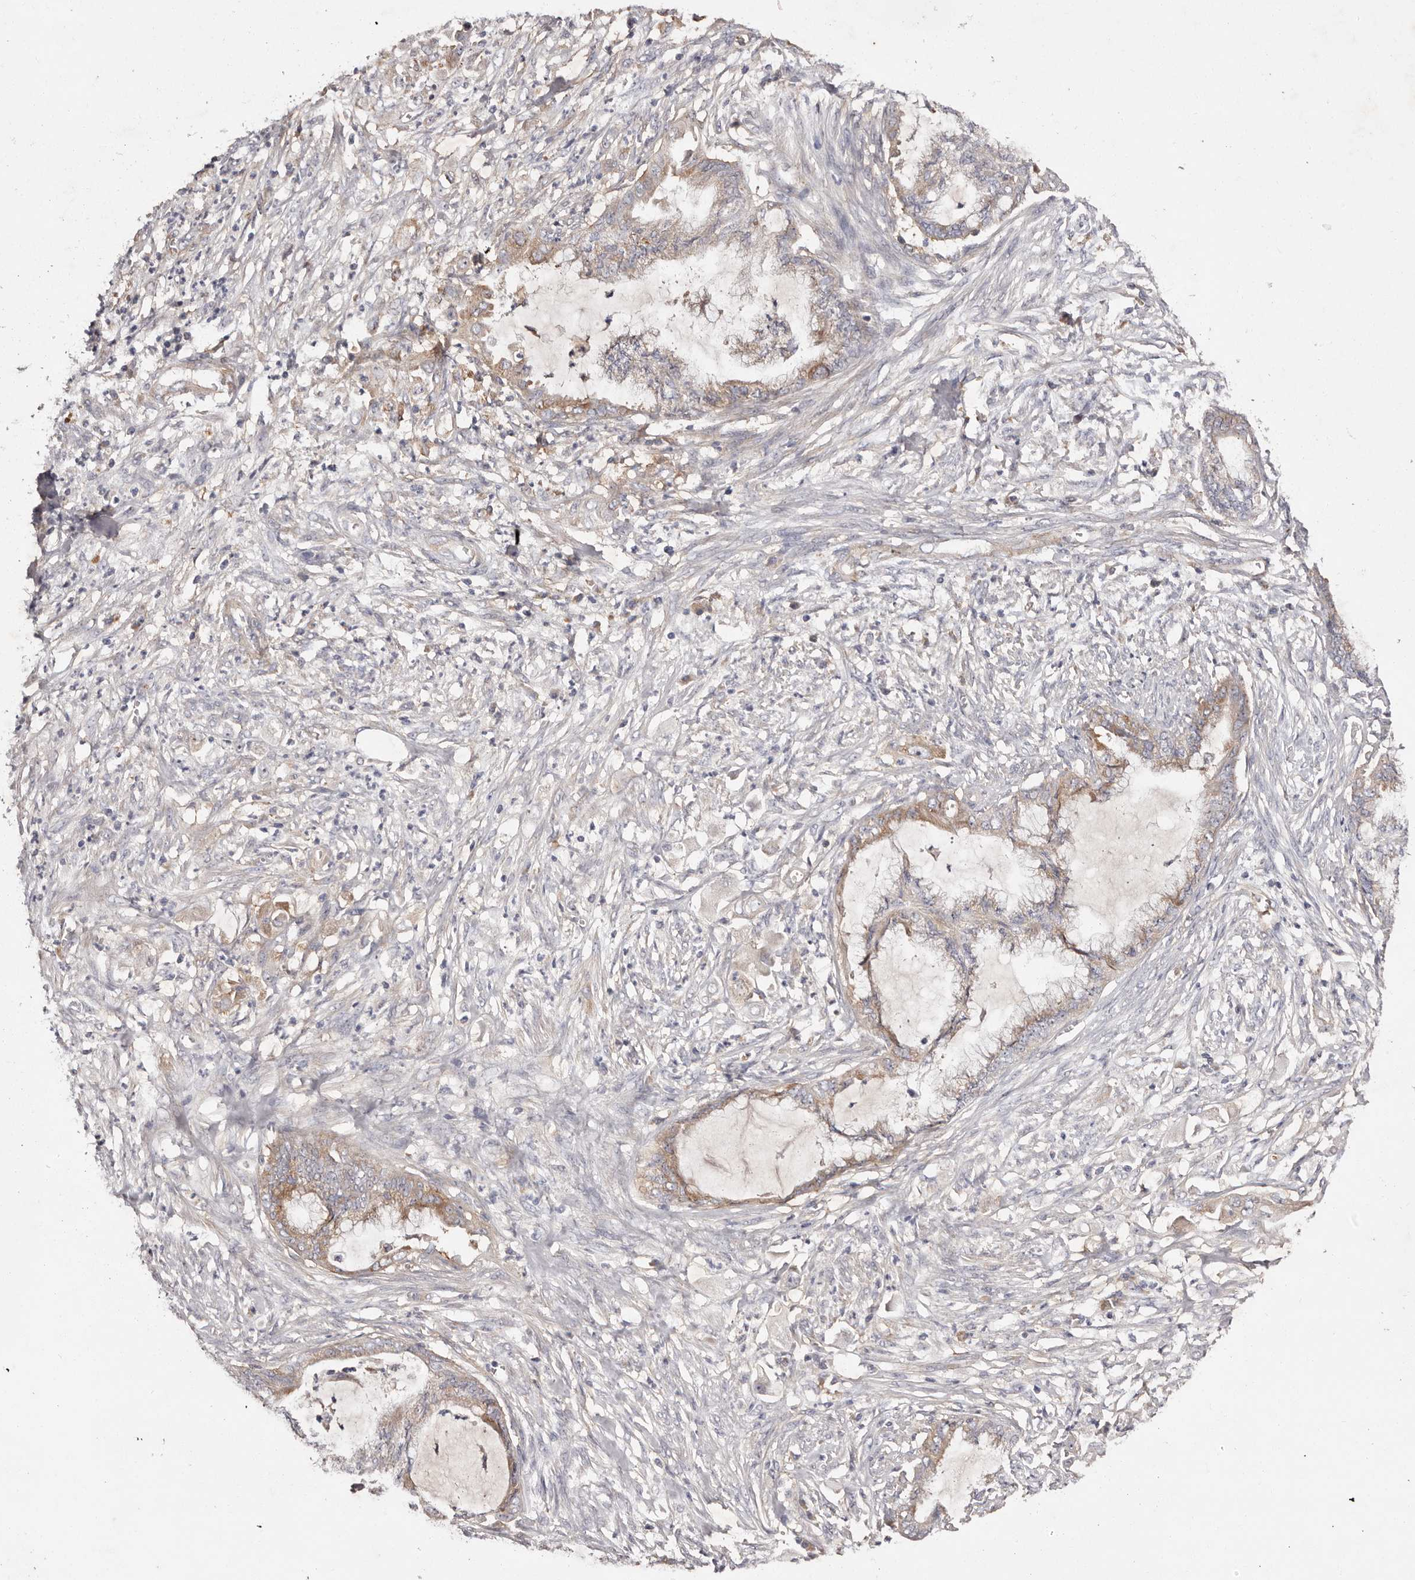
{"staining": {"intensity": "weak", "quantity": ">75%", "location": "cytoplasmic/membranous"}, "tissue": "endometrial cancer", "cell_type": "Tumor cells", "image_type": "cancer", "snomed": [{"axis": "morphology", "description": "Adenocarcinoma, NOS"}, {"axis": "topography", "description": "Endometrium"}], "caption": "Immunohistochemistry histopathology image of neoplastic tissue: human endometrial cancer (adenocarcinoma) stained using immunohistochemistry shows low levels of weak protein expression localized specifically in the cytoplasmic/membranous of tumor cells, appearing as a cytoplasmic/membranous brown color.", "gene": "LTV1", "patient": {"sex": "female", "age": 86}}